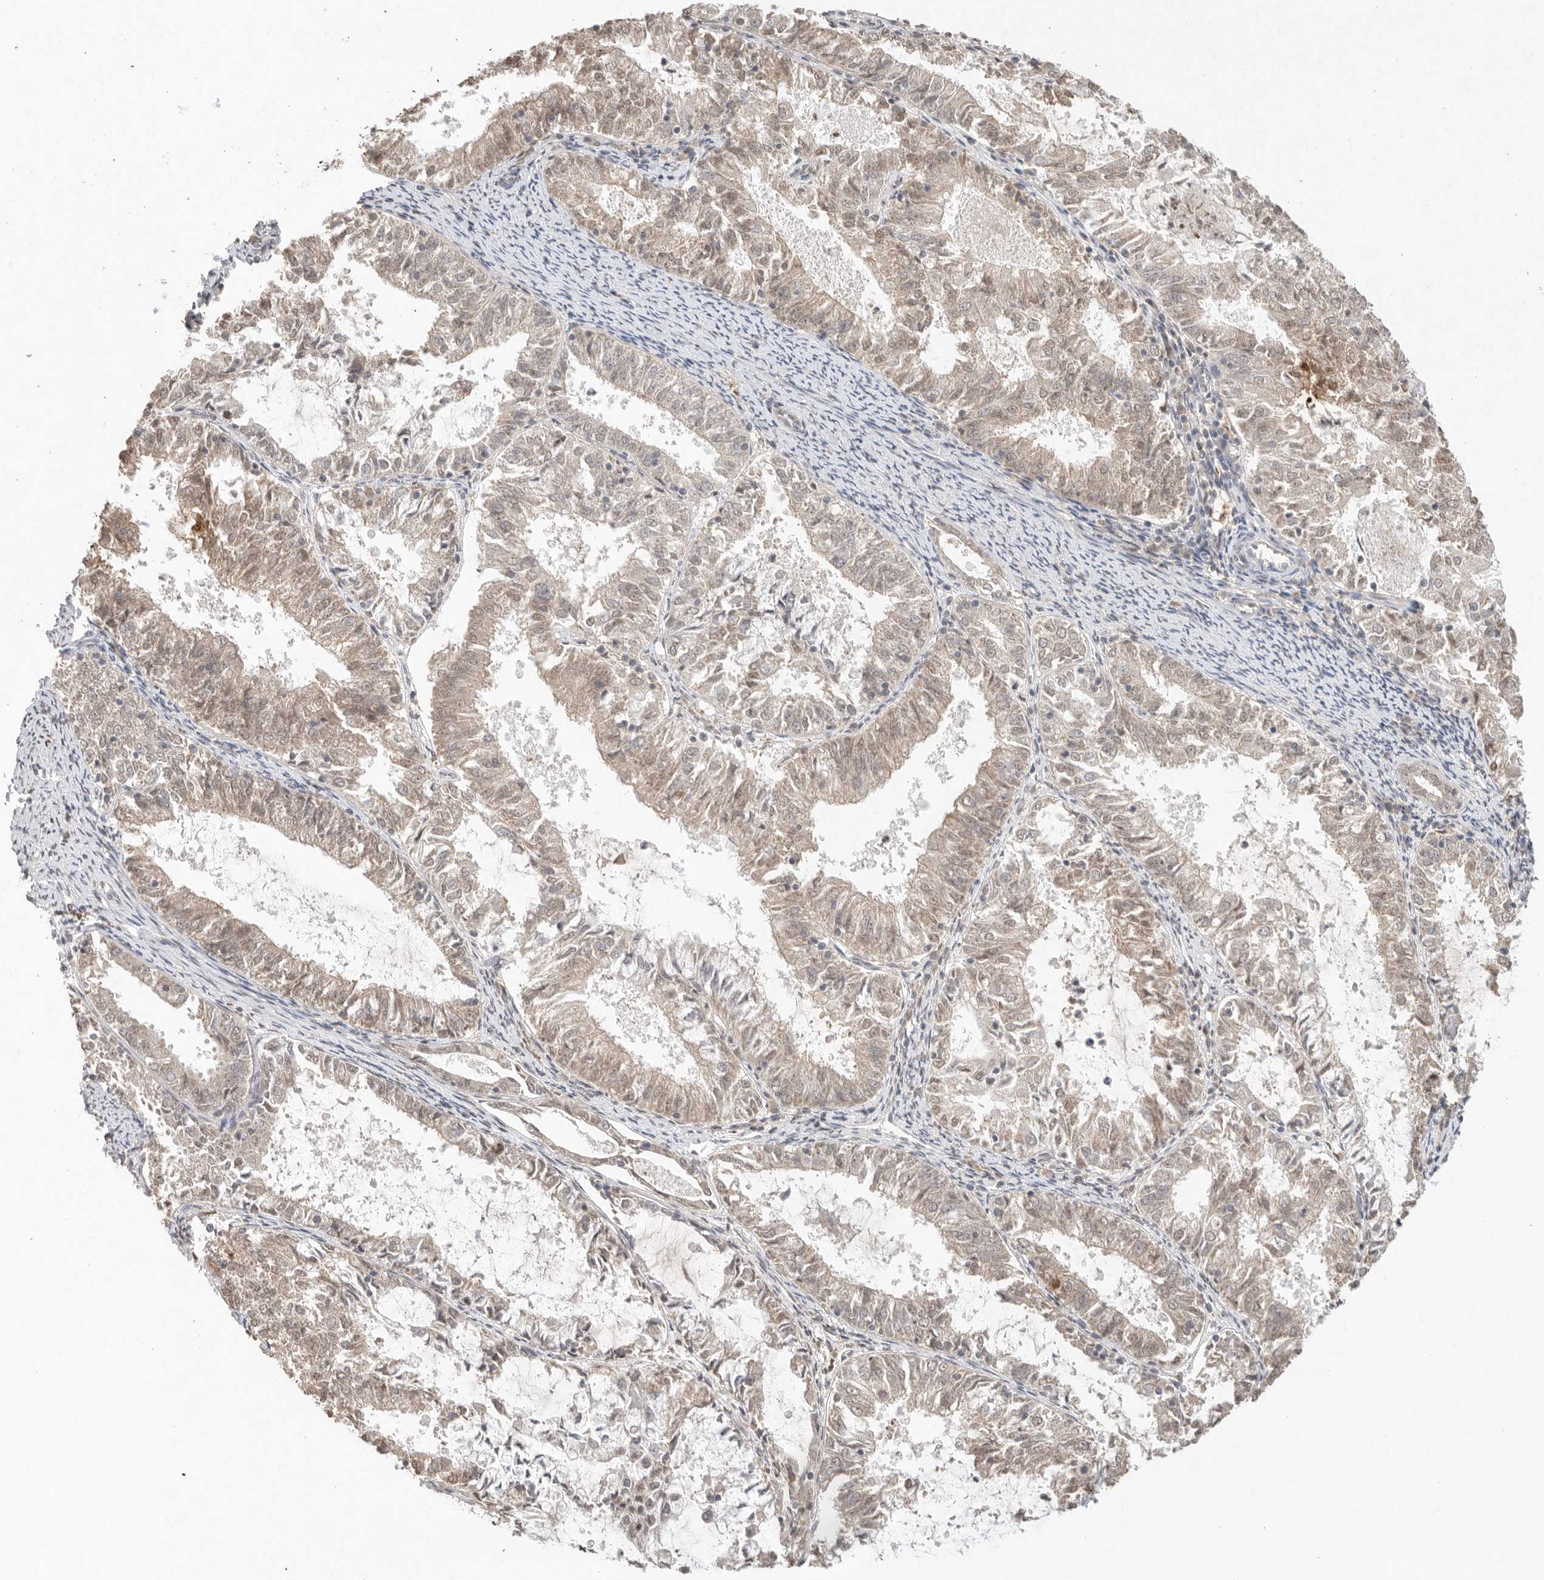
{"staining": {"intensity": "weak", "quantity": ">75%", "location": "nuclear"}, "tissue": "endometrial cancer", "cell_type": "Tumor cells", "image_type": "cancer", "snomed": [{"axis": "morphology", "description": "Adenocarcinoma, NOS"}, {"axis": "topography", "description": "Endometrium"}], "caption": "A low amount of weak nuclear expression is present in approximately >75% of tumor cells in adenocarcinoma (endometrial) tissue.", "gene": "KLK5", "patient": {"sex": "female", "age": 57}}